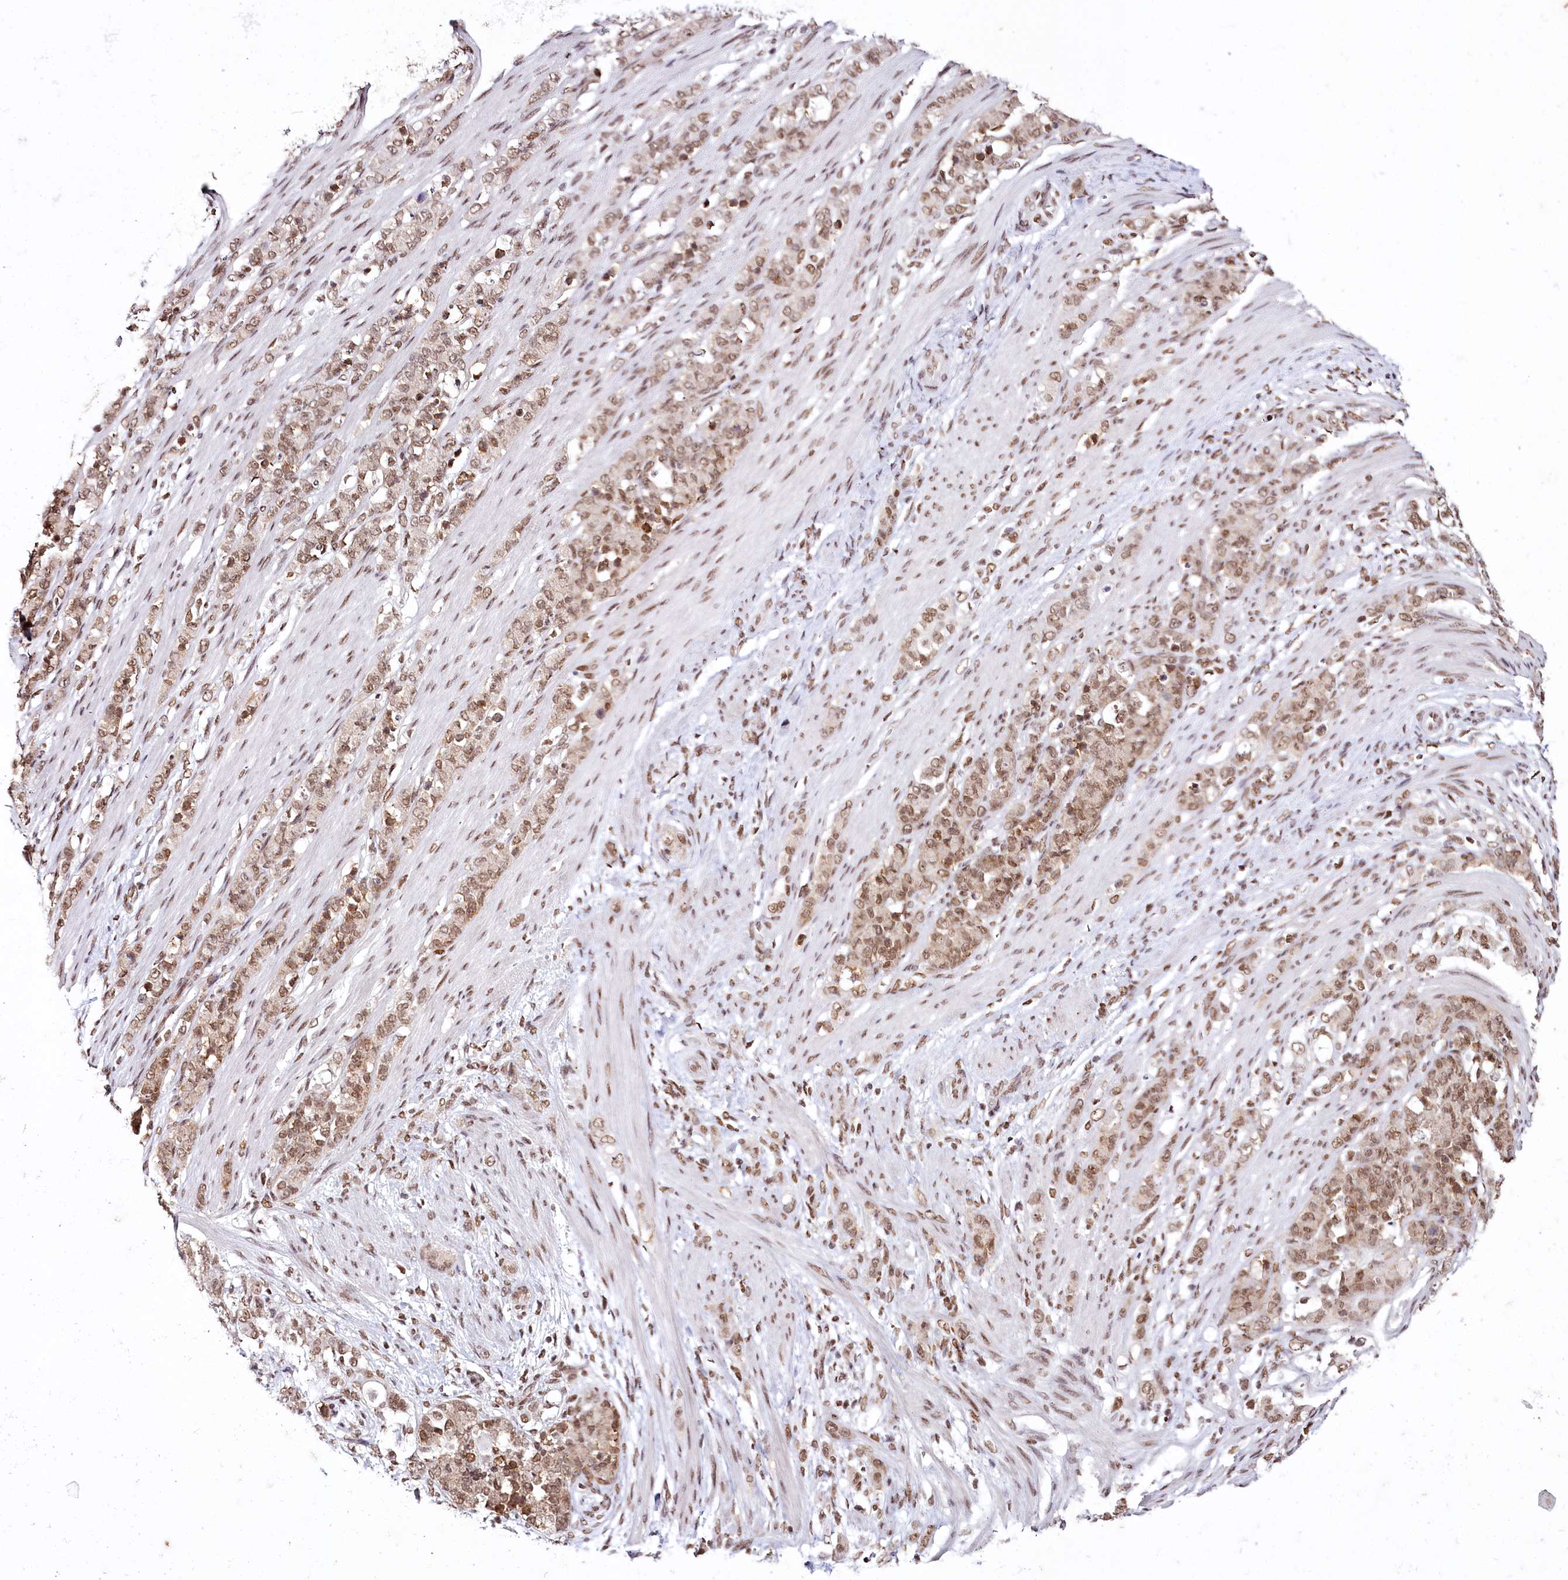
{"staining": {"intensity": "moderate", "quantity": ">75%", "location": "nuclear"}, "tissue": "stomach cancer", "cell_type": "Tumor cells", "image_type": "cancer", "snomed": [{"axis": "morphology", "description": "Adenocarcinoma, NOS"}, {"axis": "topography", "description": "Stomach"}], "caption": "An image of adenocarcinoma (stomach) stained for a protein shows moderate nuclear brown staining in tumor cells.", "gene": "SMARCE1", "patient": {"sex": "female", "age": 79}}